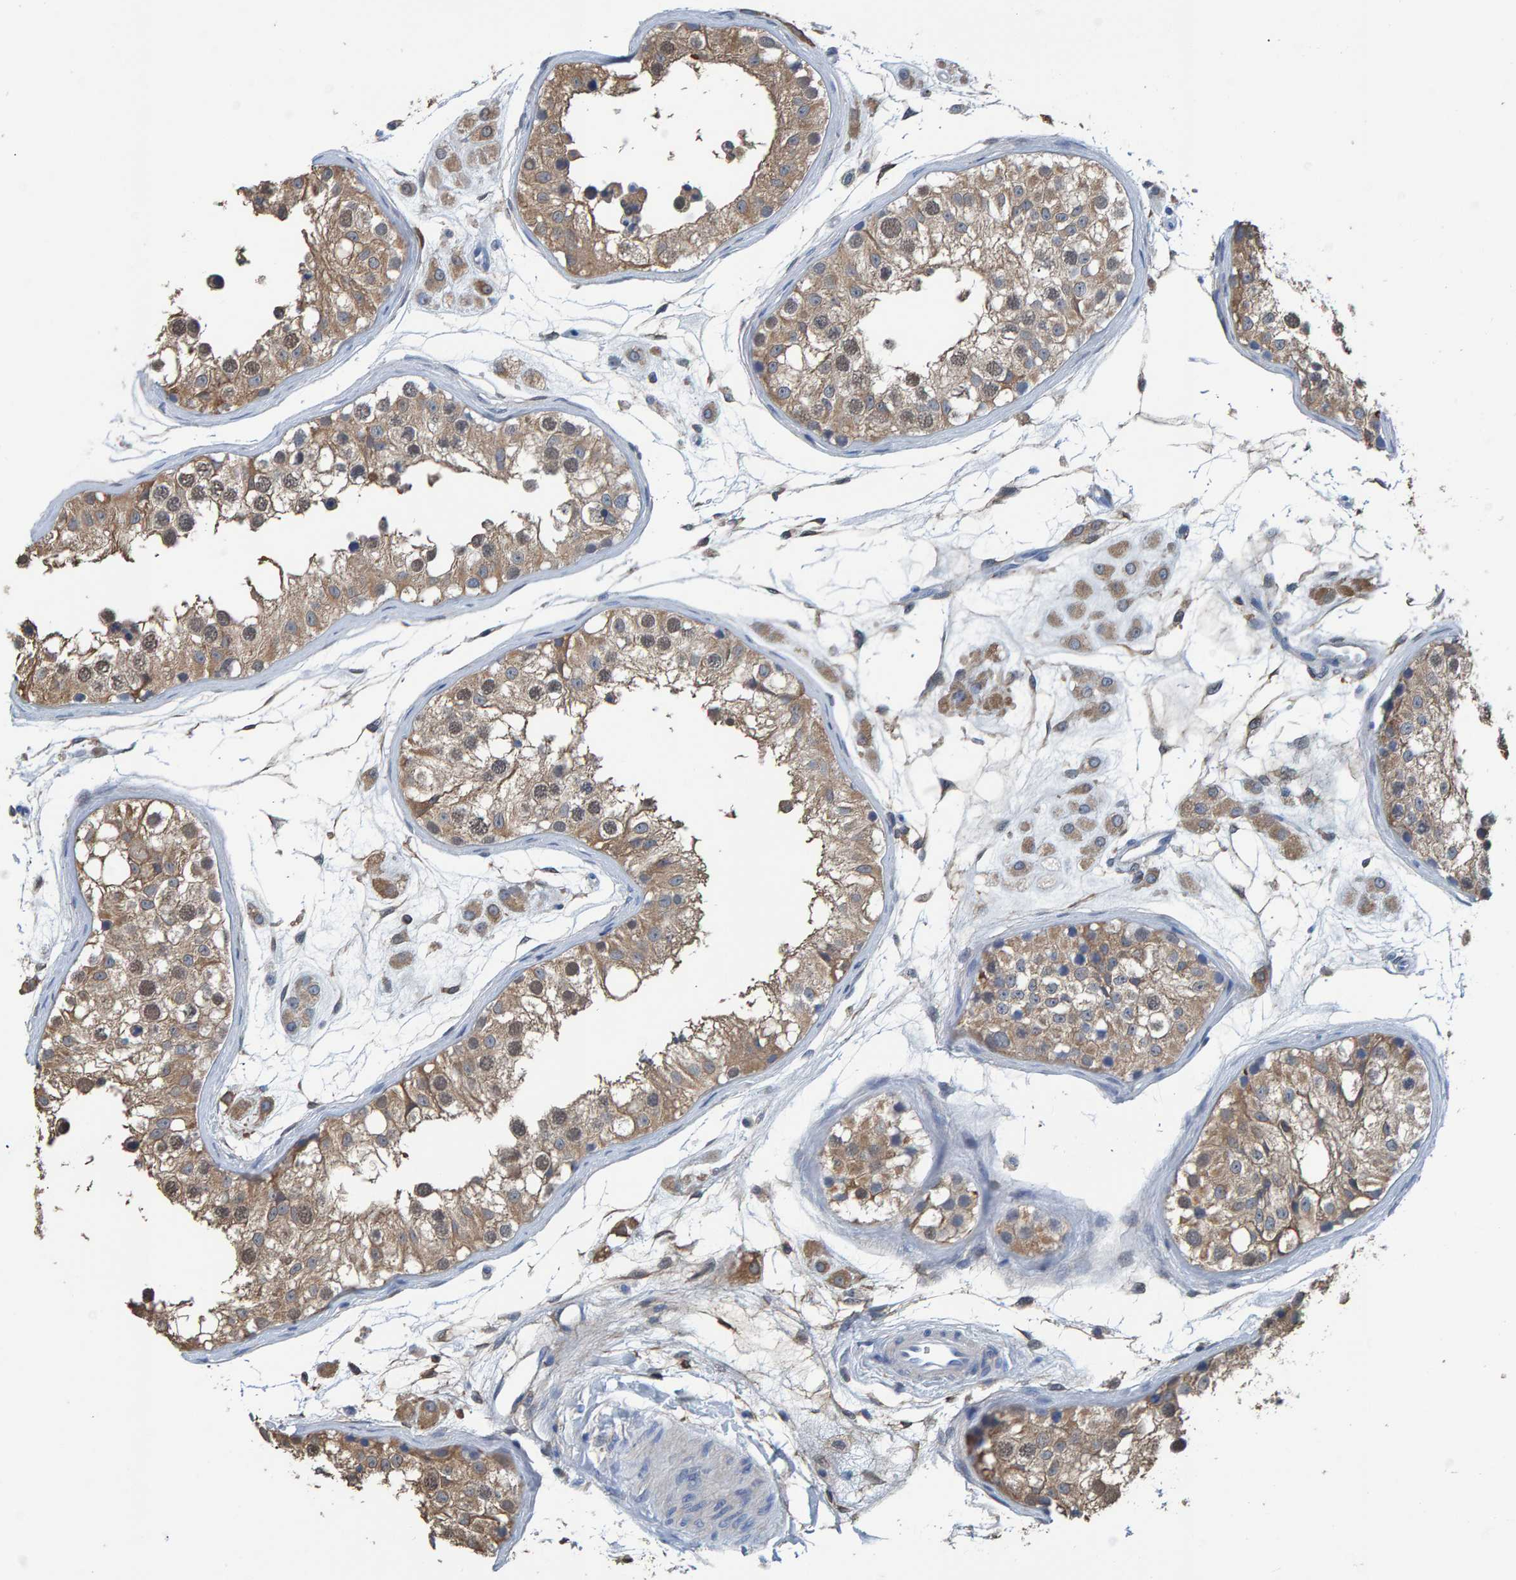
{"staining": {"intensity": "moderate", "quantity": ">75%", "location": "cytoplasmic/membranous"}, "tissue": "testis", "cell_type": "Cells in seminiferous ducts", "image_type": "normal", "snomed": [{"axis": "morphology", "description": "Normal tissue, NOS"}, {"axis": "morphology", "description": "Adenocarcinoma, metastatic, NOS"}, {"axis": "topography", "description": "Testis"}], "caption": "Immunohistochemistry (IHC) (DAB) staining of benign human testis demonstrates moderate cytoplasmic/membranous protein staining in about >75% of cells in seminiferous ducts.", "gene": "IDO1", "patient": {"sex": "male", "age": 26}}